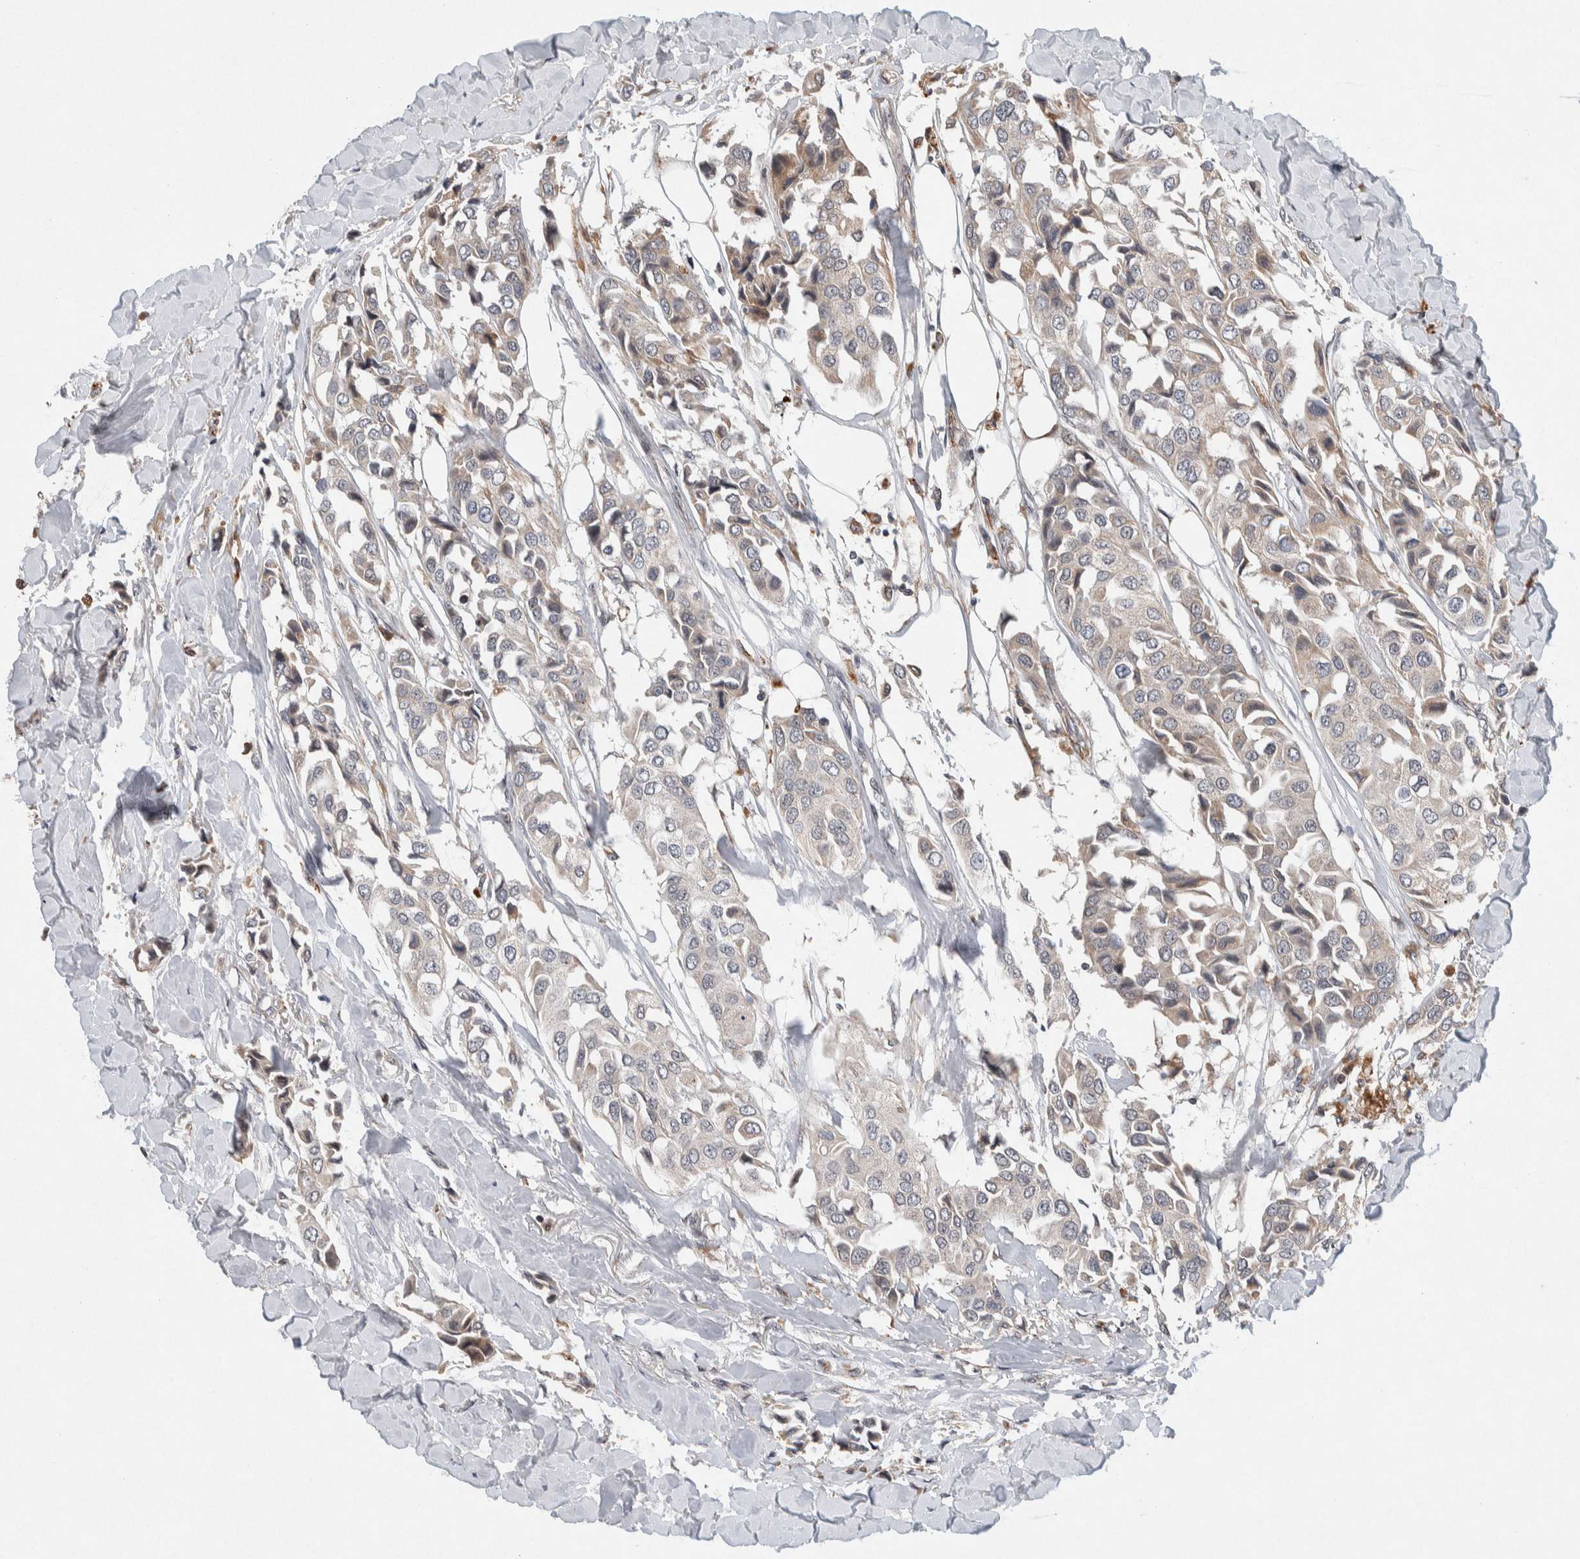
{"staining": {"intensity": "weak", "quantity": "25%-75%", "location": "cytoplasmic/membranous"}, "tissue": "breast cancer", "cell_type": "Tumor cells", "image_type": "cancer", "snomed": [{"axis": "morphology", "description": "Duct carcinoma"}, {"axis": "topography", "description": "Breast"}], "caption": "The photomicrograph displays a brown stain indicating the presence of a protein in the cytoplasmic/membranous of tumor cells in breast cancer (invasive ductal carcinoma).", "gene": "KCNK1", "patient": {"sex": "female", "age": 80}}